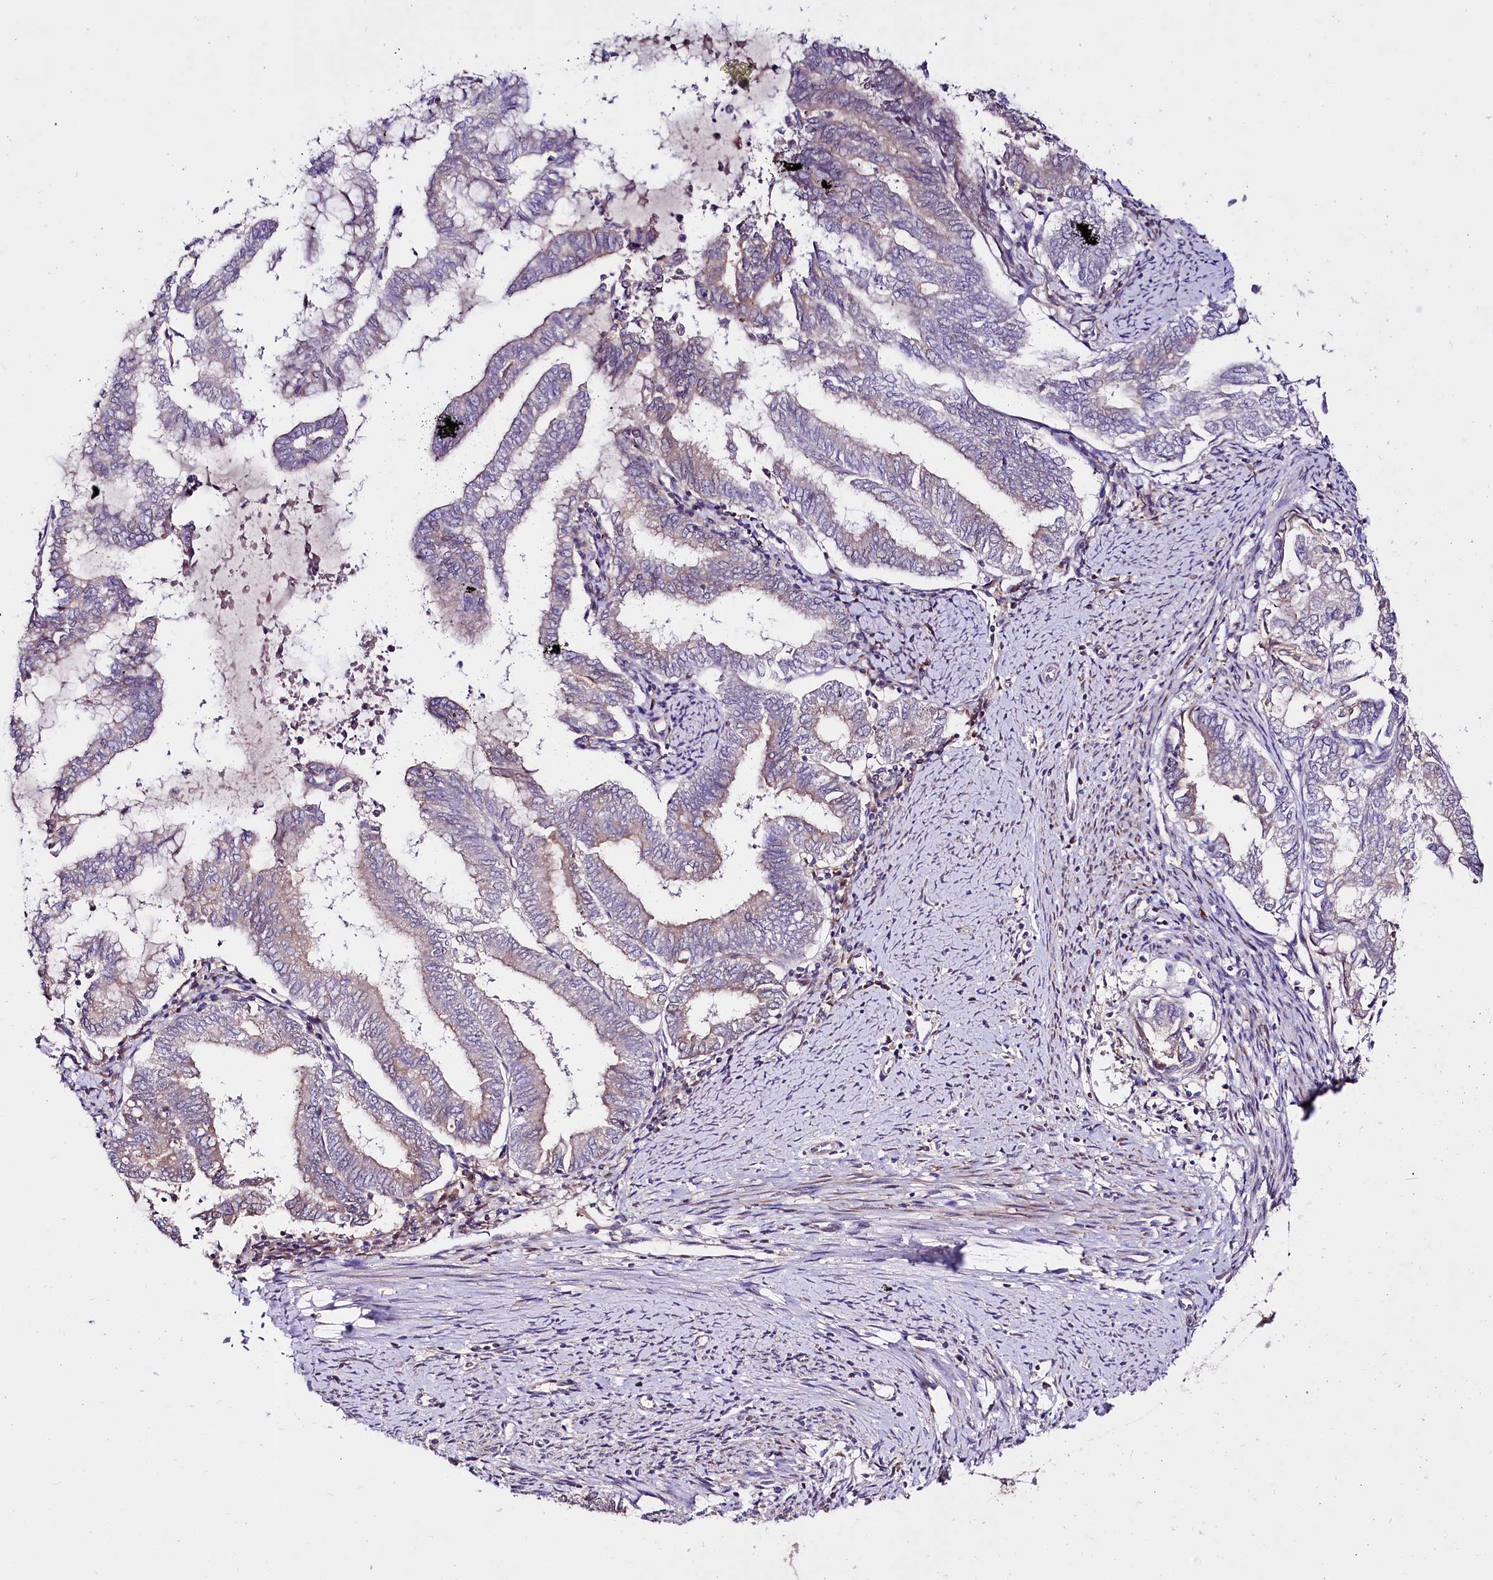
{"staining": {"intensity": "weak", "quantity": "<25%", "location": "cytoplasmic/membranous"}, "tissue": "endometrial cancer", "cell_type": "Tumor cells", "image_type": "cancer", "snomed": [{"axis": "morphology", "description": "Adenocarcinoma, NOS"}, {"axis": "topography", "description": "Endometrium"}], "caption": "Tumor cells are negative for brown protein staining in endometrial cancer.", "gene": "TAFAZZIN", "patient": {"sex": "female", "age": 79}}